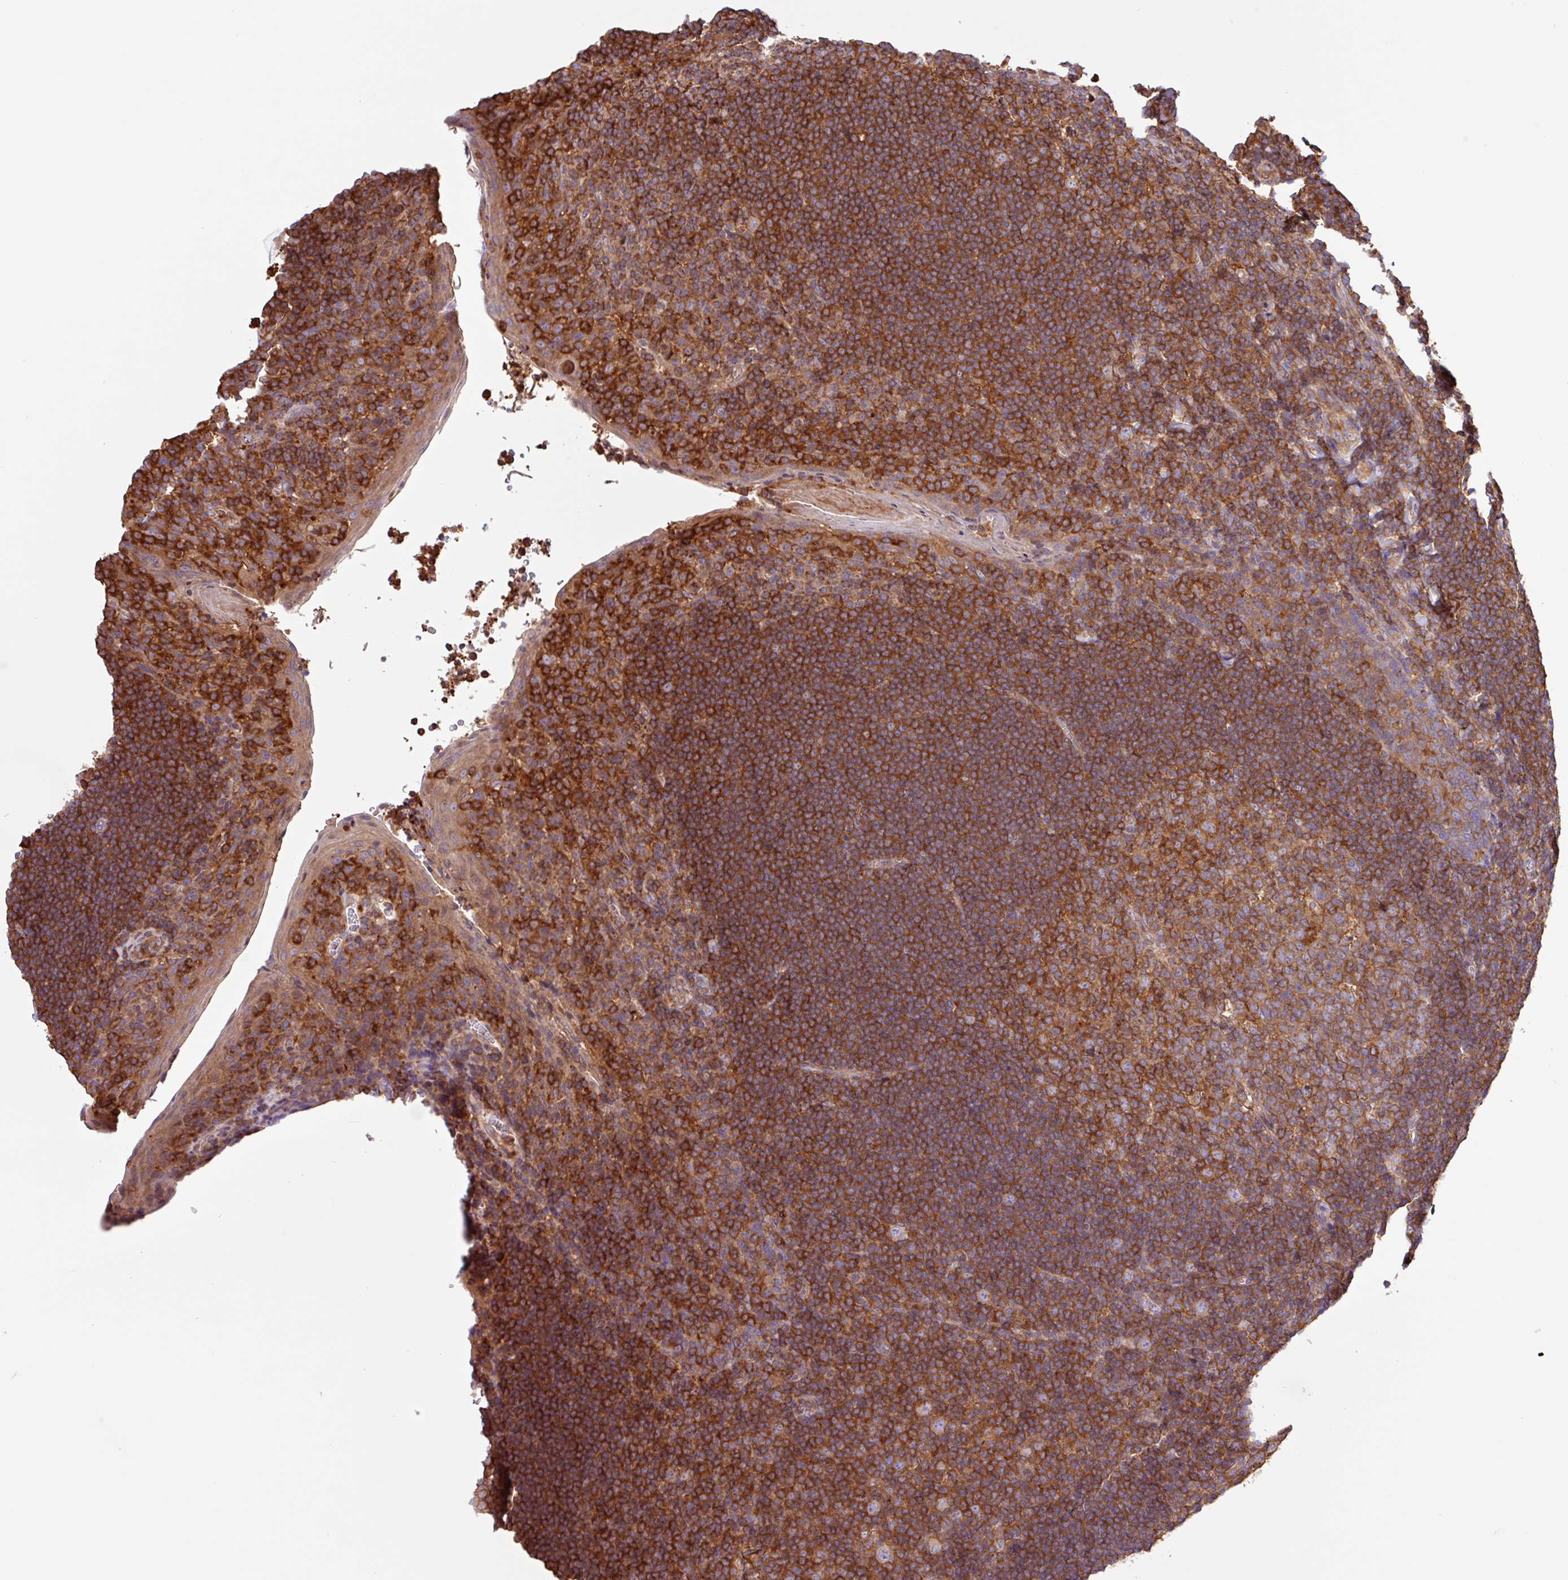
{"staining": {"intensity": "strong", "quantity": ">75%", "location": "cytoplasmic/membranous"}, "tissue": "tonsil", "cell_type": "Germinal center cells", "image_type": "normal", "snomed": [{"axis": "morphology", "description": "Normal tissue, NOS"}, {"axis": "topography", "description": "Tonsil"}], "caption": "Immunohistochemistry image of benign tonsil: human tonsil stained using IHC shows high levels of strong protein expression localized specifically in the cytoplasmic/membranous of germinal center cells, appearing as a cytoplasmic/membranous brown color.", "gene": "ACTR3B", "patient": {"sex": "male", "age": 27}}